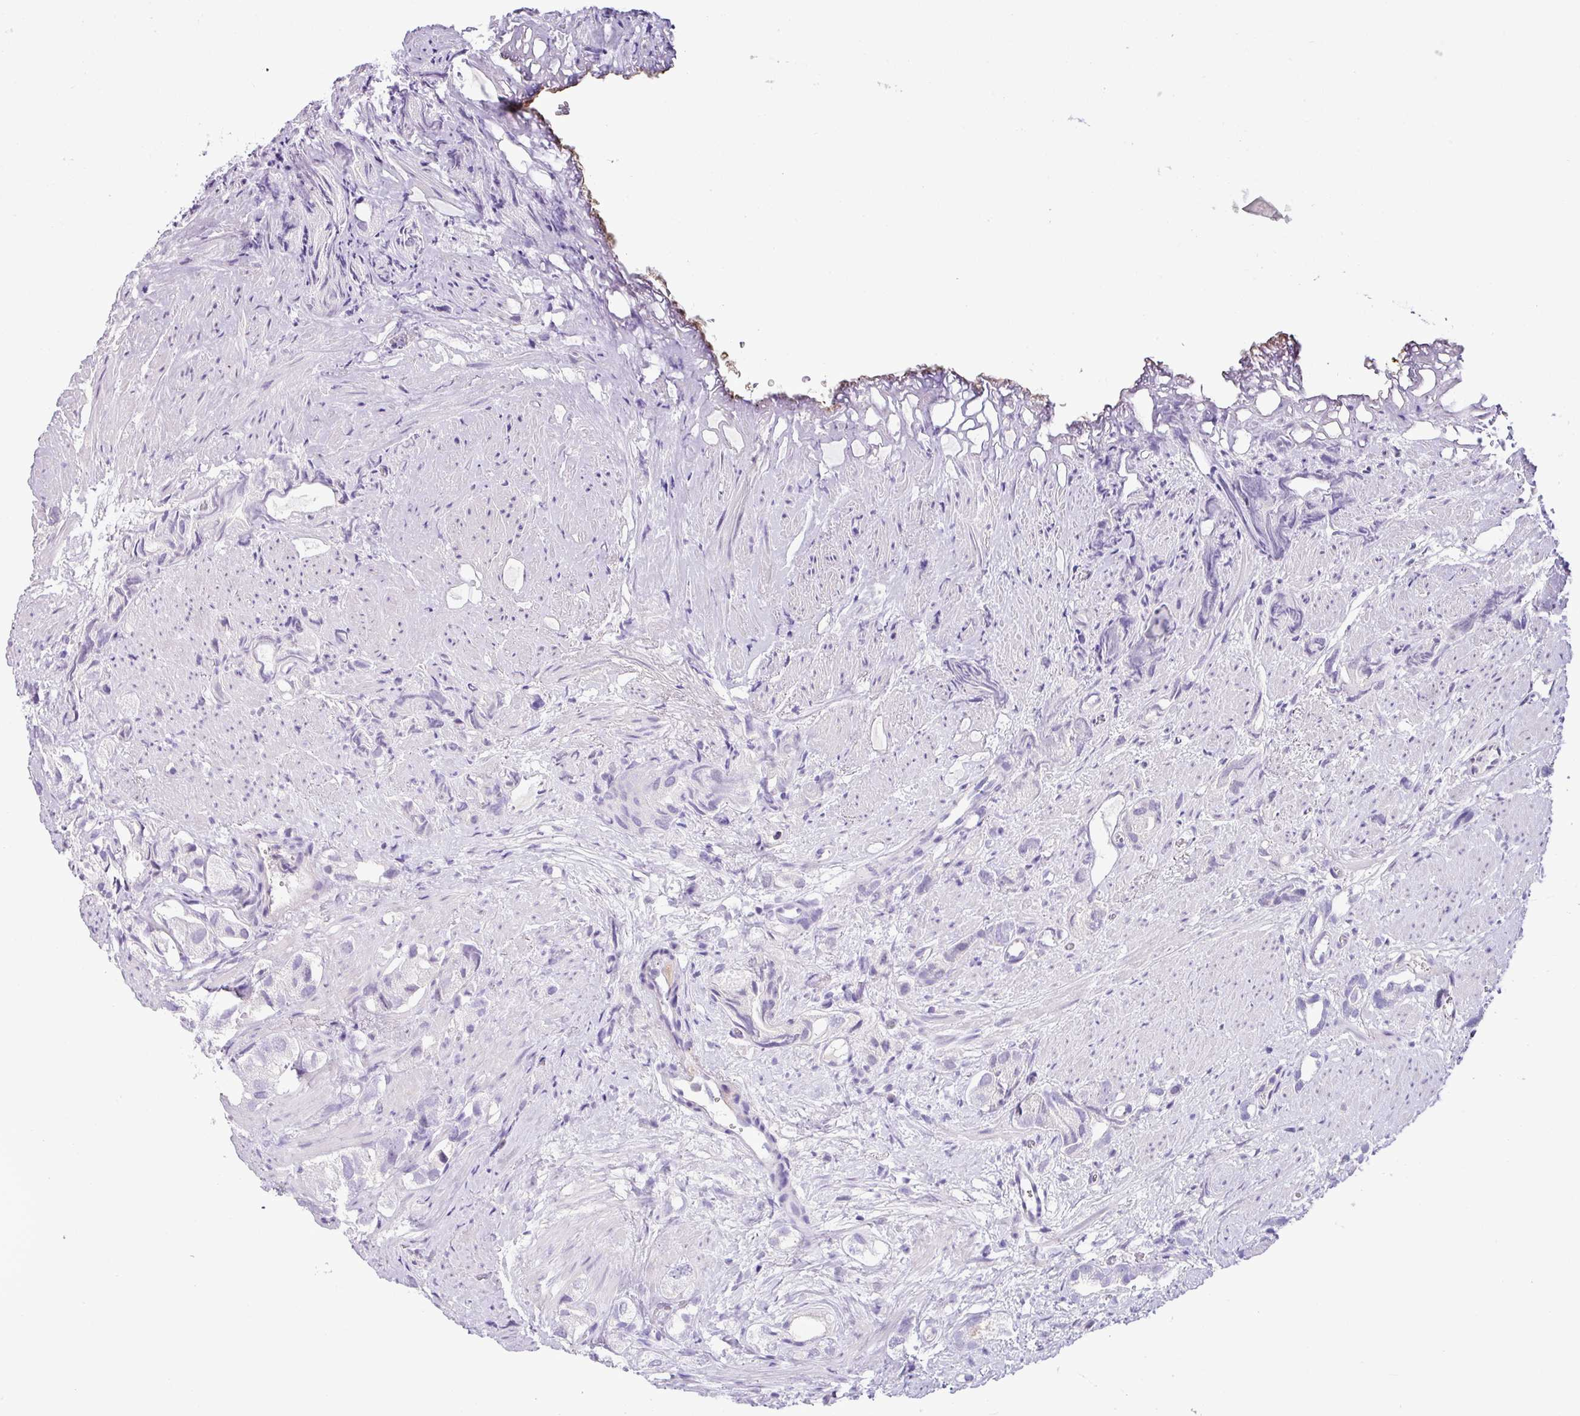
{"staining": {"intensity": "negative", "quantity": "none", "location": "none"}, "tissue": "prostate cancer", "cell_type": "Tumor cells", "image_type": "cancer", "snomed": [{"axis": "morphology", "description": "Adenocarcinoma, High grade"}, {"axis": "topography", "description": "Prostate"}], "caption": "Adenocarcinoma (high-grade) (prostate) was stained to show a protein in brown. There is no significant positivity in tumor cells.", "gene": "CYSTM1", "patient": {"sex": "male", "age": 82}}